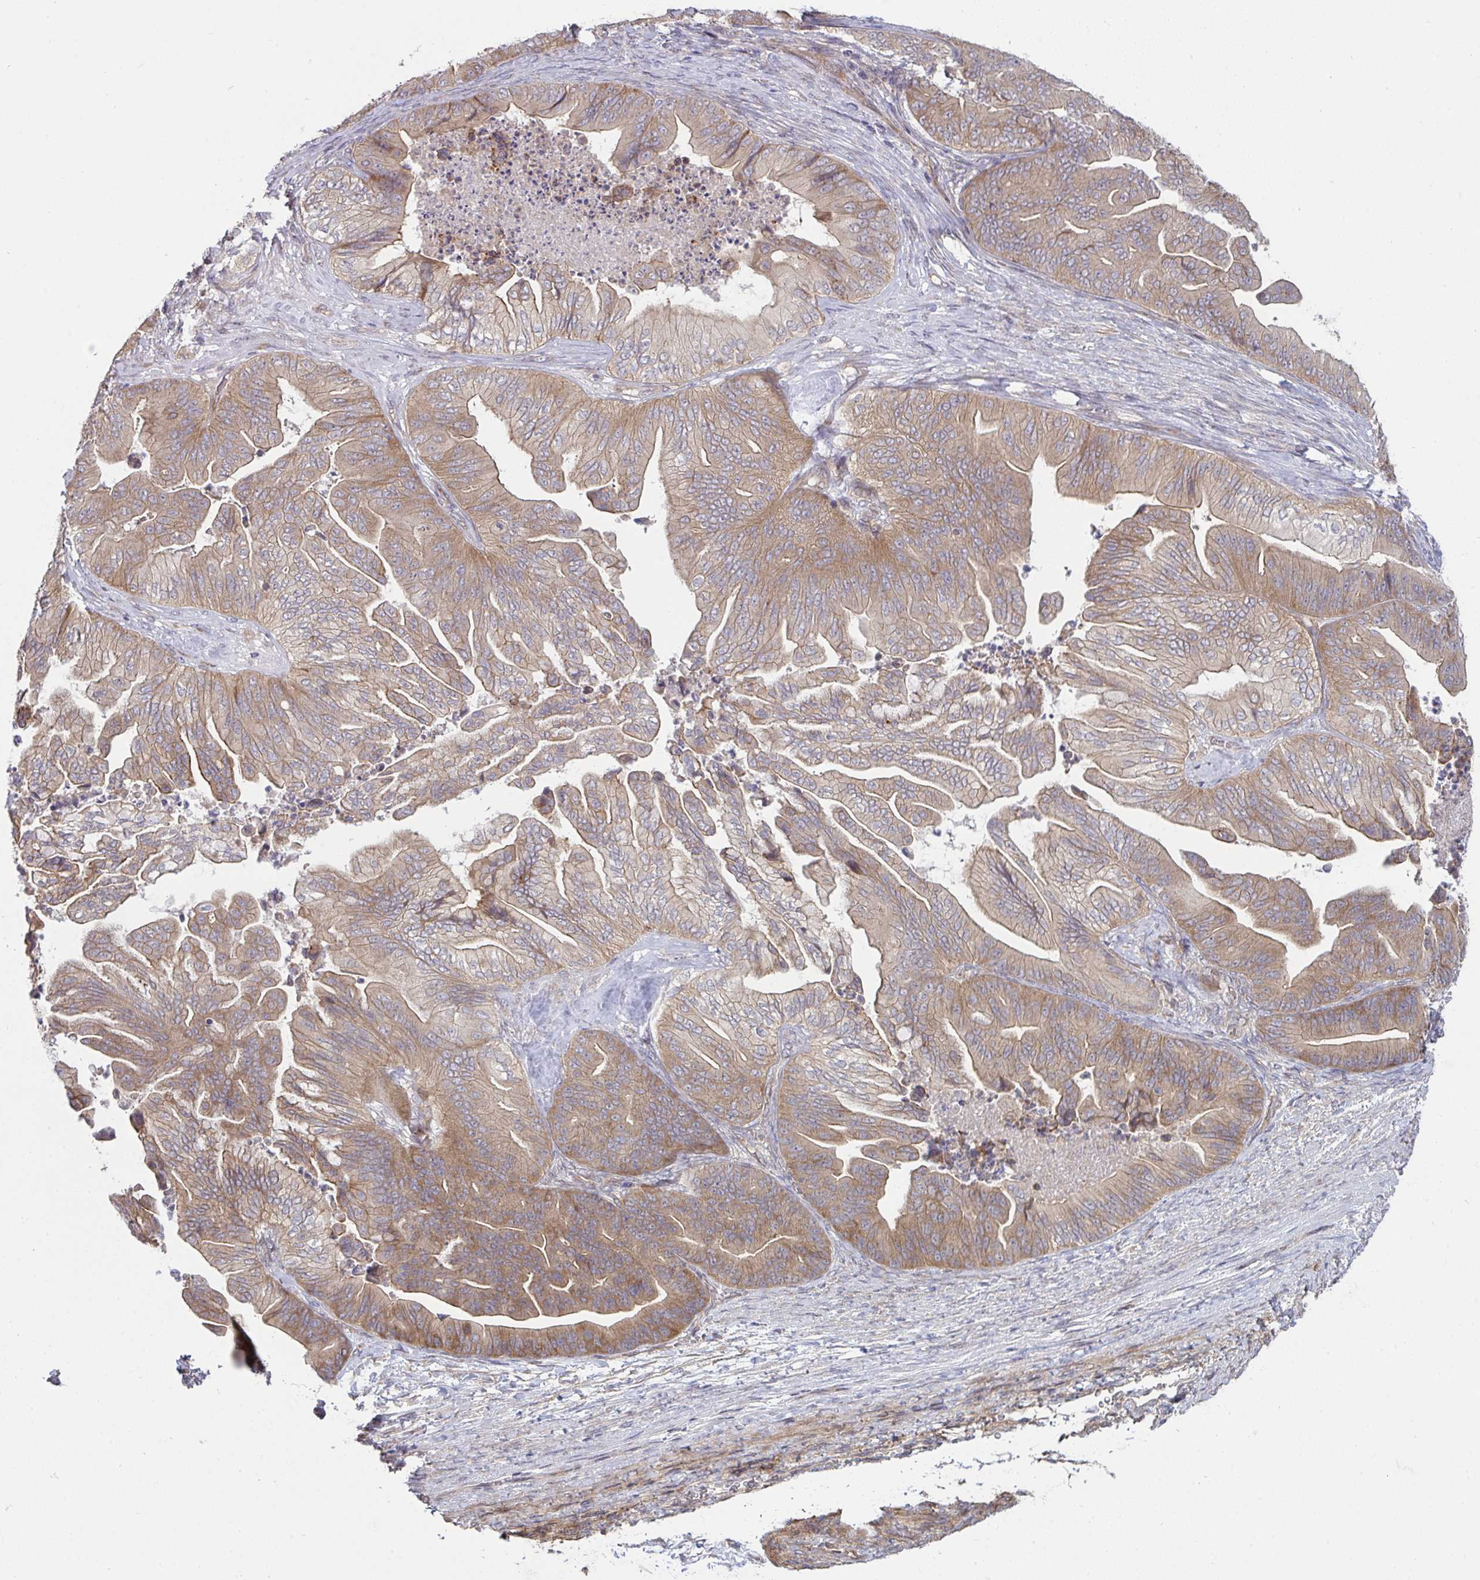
{"staining": {"intensity": "weak", "quantity": ">75%", "location": "cytoplasmic/membranous"}, "tissue": "ovarian cancer", "cell_type": "Tumor cells", "image_type": "cancer", "snomed": [{"axis": "morphology", "description": "Cystadenocarcinoma, mucinous, NOS"}, {"axis": "topography", "description": "Ovary"}], "caption": "Ovarian mucinous cystadenocarcinoma stained for a protein exhibits weak cytoplasmic/membranous positivity in tumor cells.", "gene": "CASP9", "patient": {"sex": "female", "age": 67}}